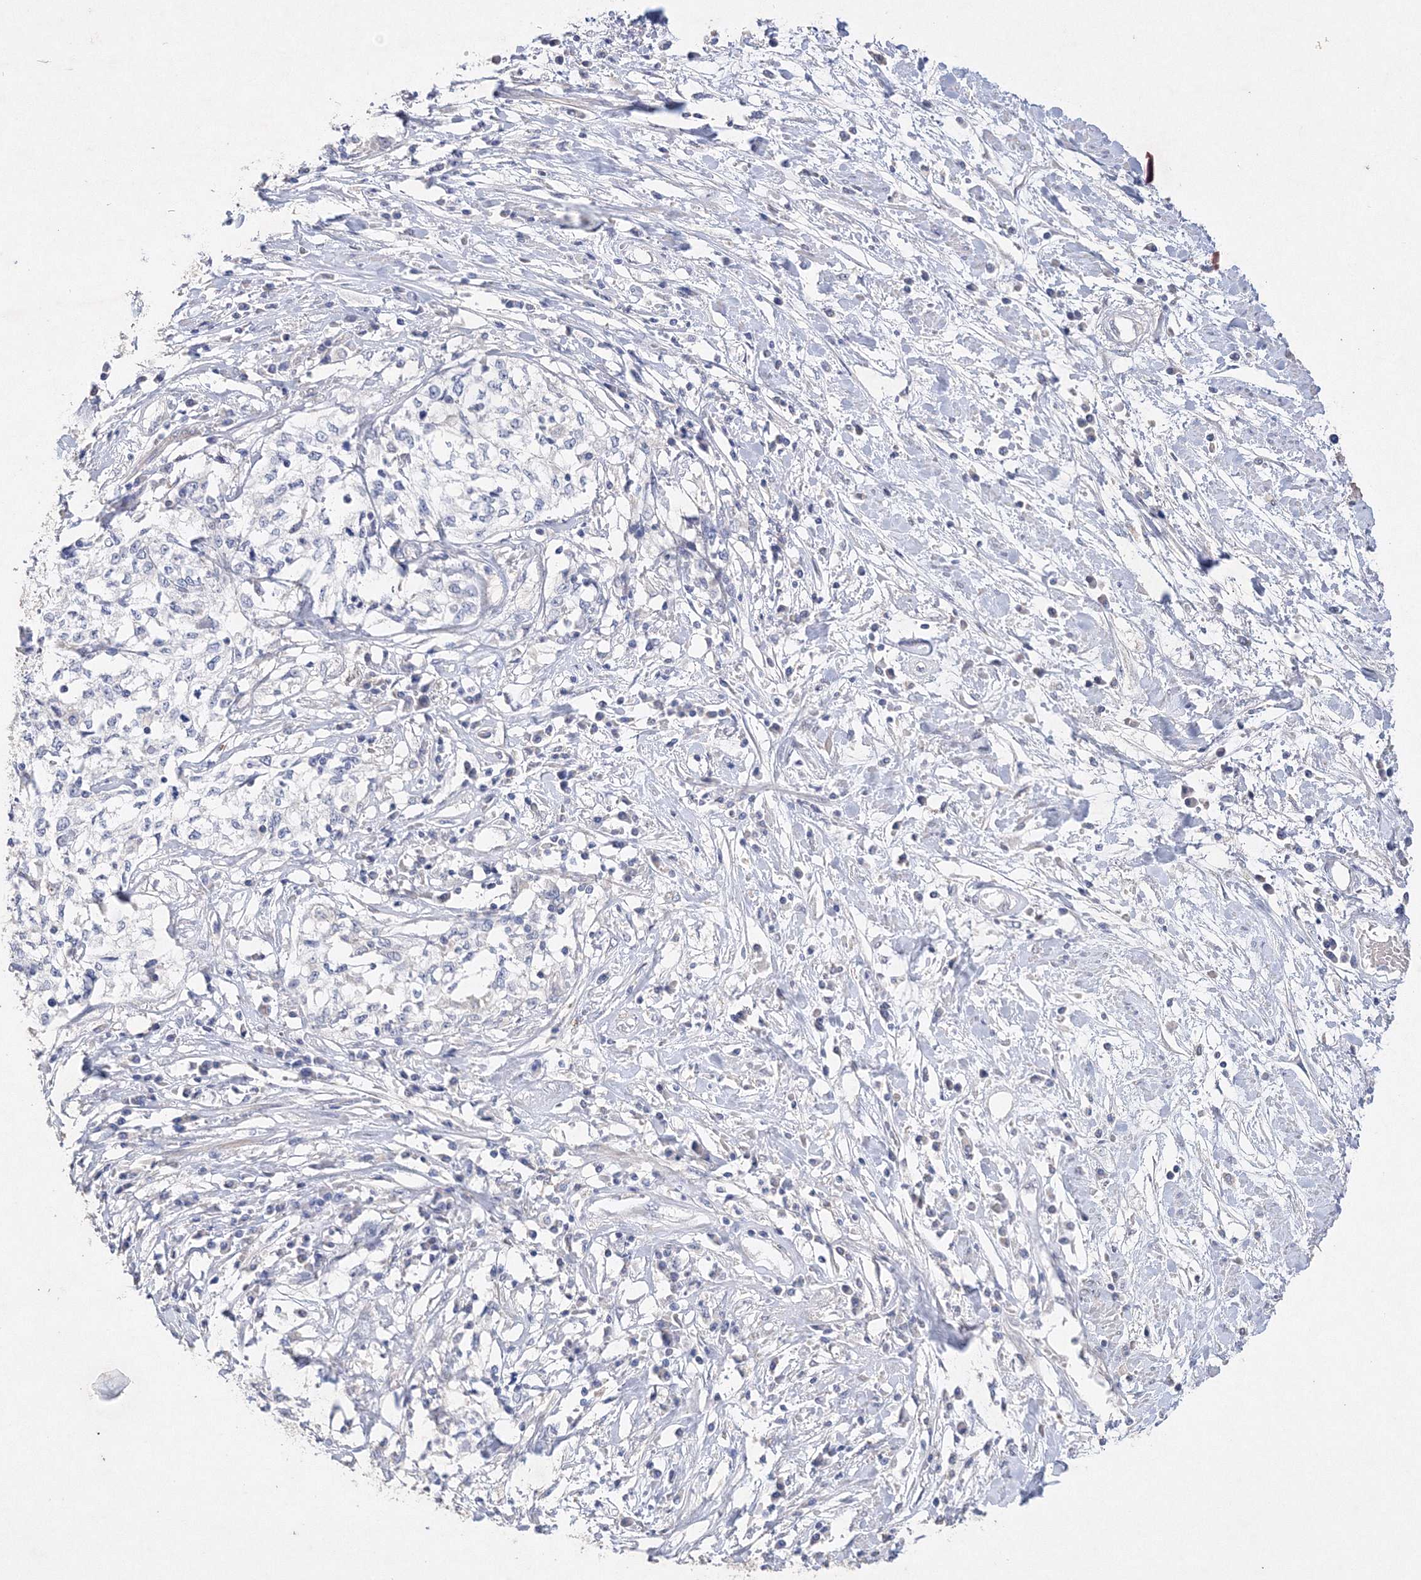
{"staining": {"intensity": "negative", "quantity": "none", "location": "none"}, "tissue": "cervical cancer", "cell_type": "Tumor cells", "image_type": "cancer", "snomed": [{"axis": "morphology", "description": "Squamous cell carcinoma, NOS"}, {"axis": "topography", "description": "Cervix"}], "caption": "Immunohistochemistry (IHC) photomicrograph of cervical cancer (squamous cell carcinoma) stained for a protein (brown), which exhibits no positivity in tumor cells.", "gene": "GLS", "patient": {"sex": "female", "age": 57}}